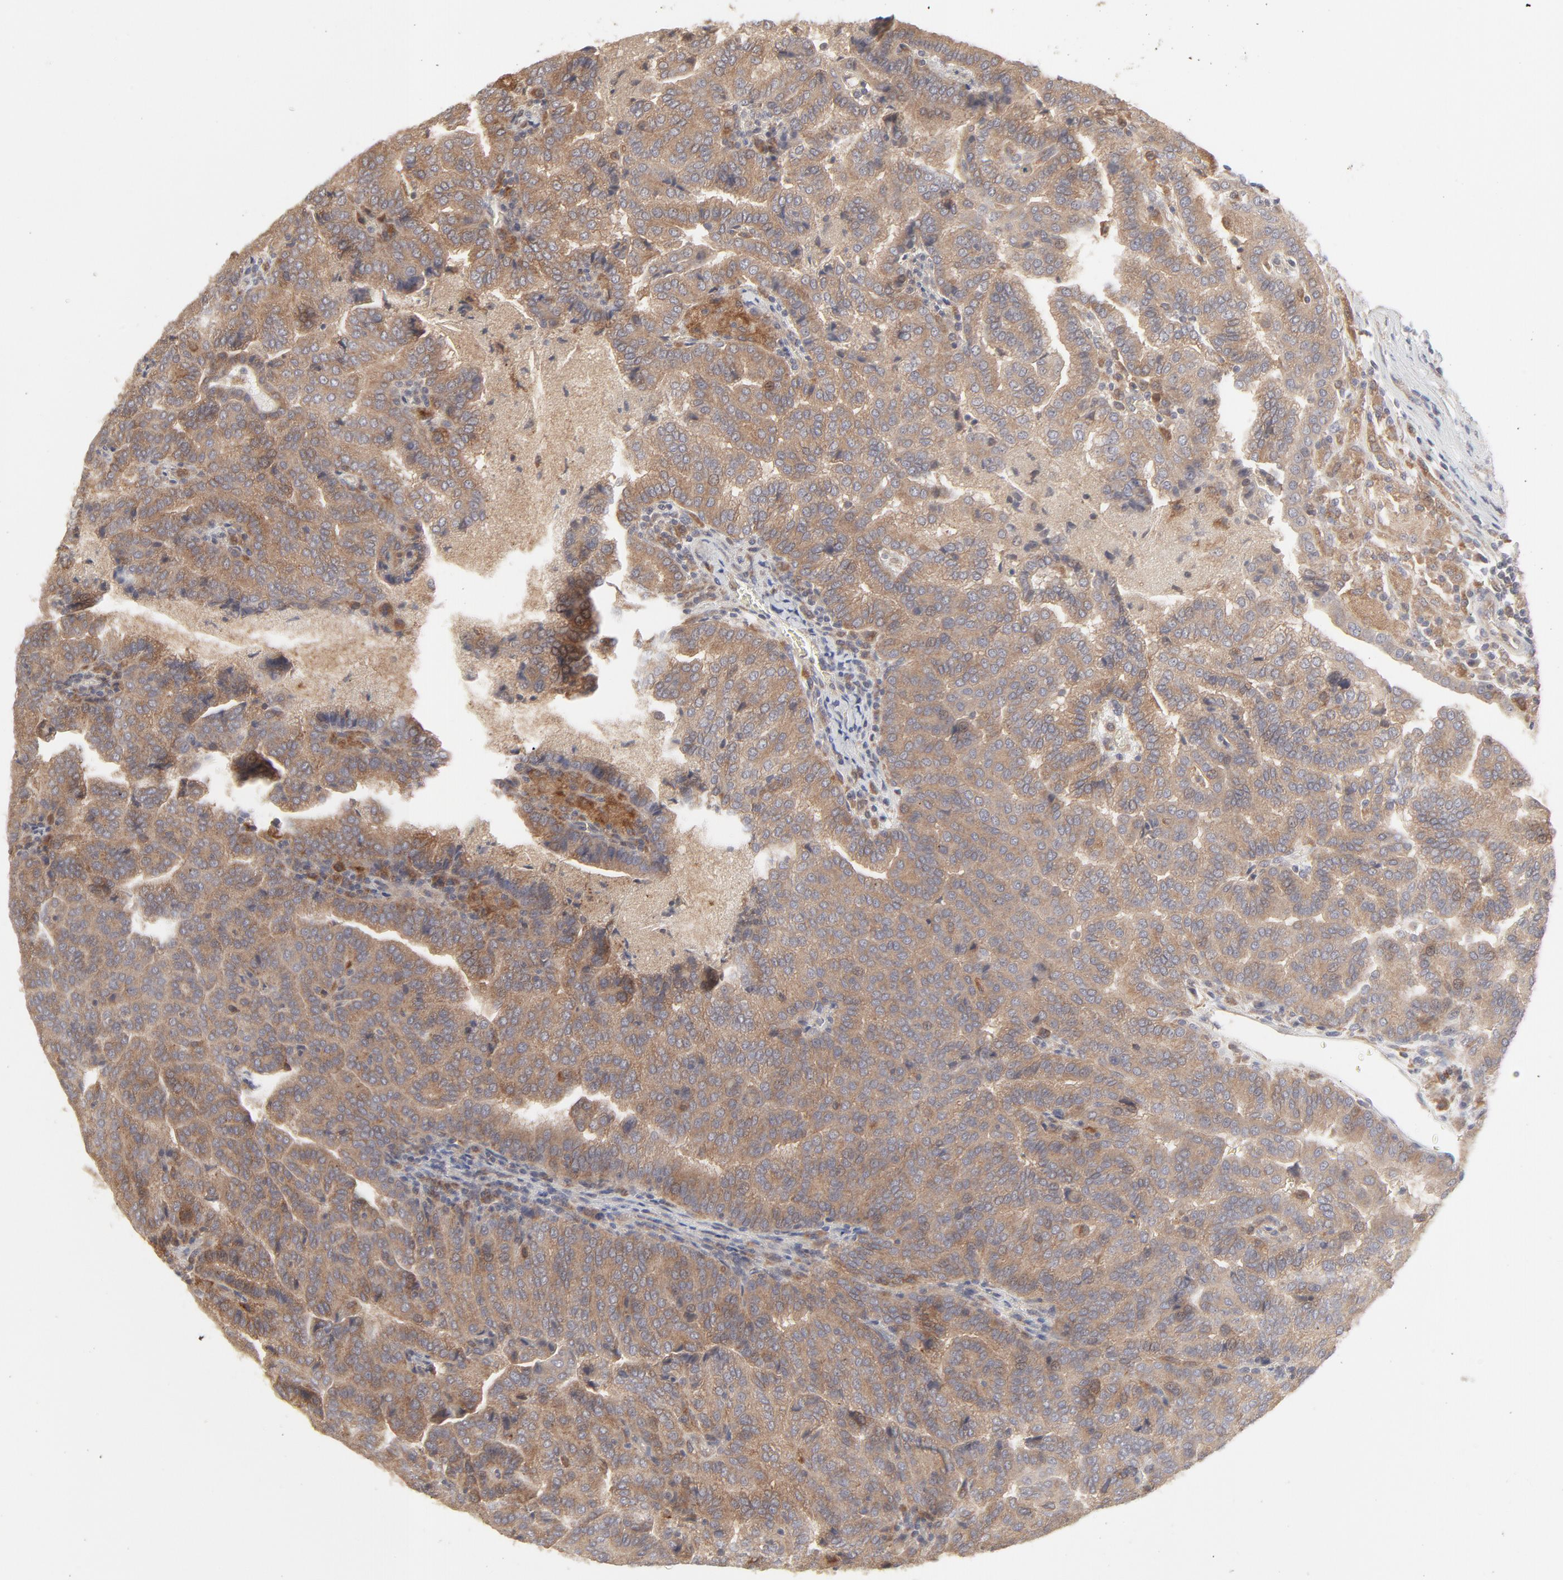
{"staining": {"intensity": "moderate", "quantity": ">75%", "location": "cytoplasmic/membranous"}, "tissue": "renal cancer", "cell_type": "Tumor cells", "image_type": "cancer", "snomed": [{"axis": "morphology", "description": "Adenocarcinoma, NOS"}, {"axis": "topography", "description": "Kidney"}], "caption": "IHC (DAB) staining of renal cancer shows moderate cytoplasmic/membranous protein expression in about >75% of tumor cells.", "gene": "RAB5C", "patient": {"sex": "male", "age": 61}}